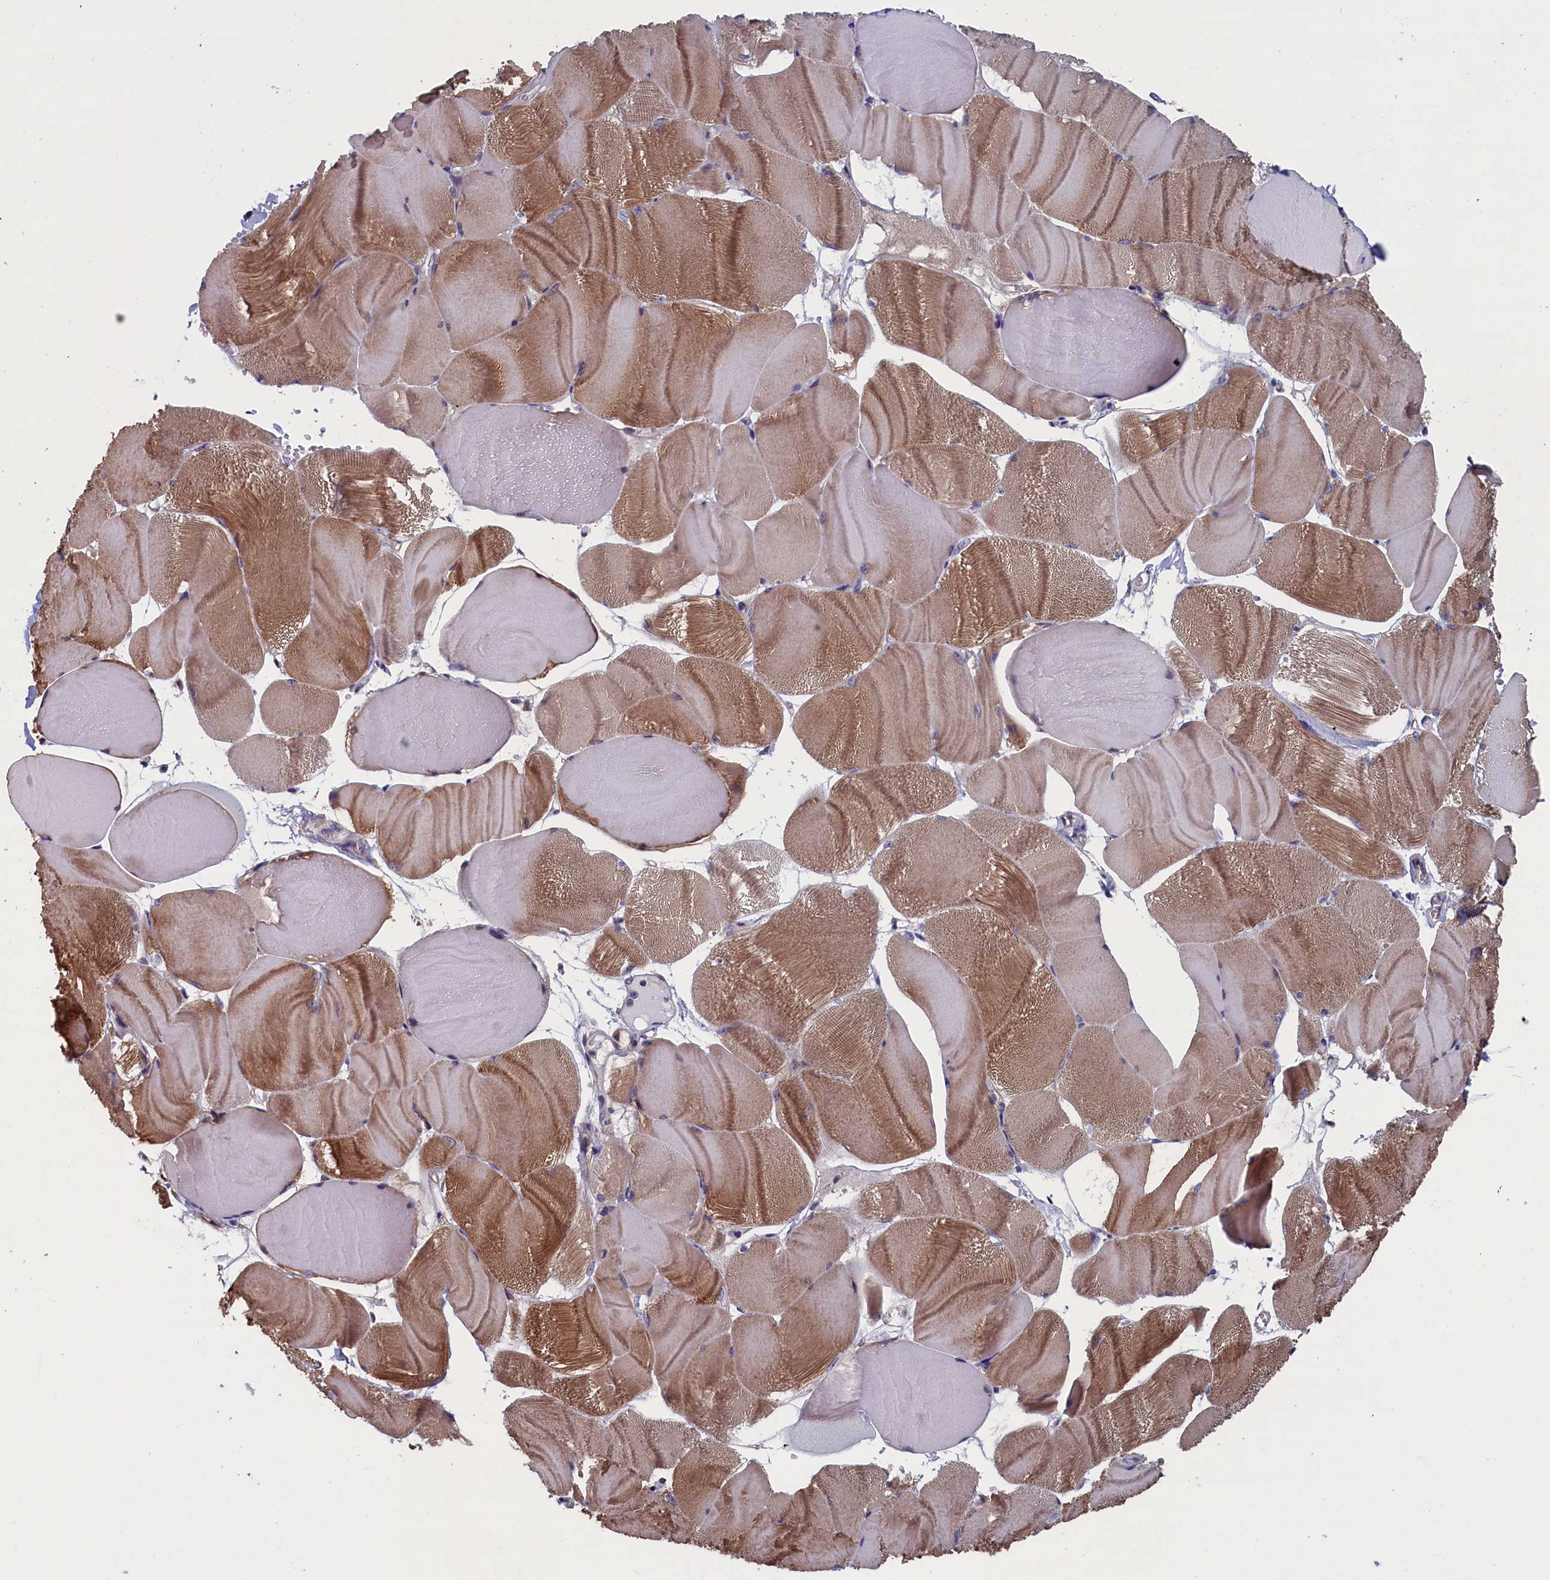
{"staining": {"intensity": "moderate", "quantity": ">75%", "location": "cytoplasmic/membranous"}, "tissue": "skeletal muscle", "cell_type": "Myocytes", "image_type": "normal", "snomed": [{"axis": "morphology", "description": "Normal tissue, NOS"}, {"axis": "morphology", "description": "Basal cell carcinoma"}, {"axis": "topography", "description": "Skeletal muscle"}], "caption": "A histopathology image of skeletal muscle stained for a protein exhibits moderate cytoplasmic/membranous brown staining in myocytes. Using DAB (brown) and hematoxylin (blue) stains, captured at high magnification using brightfield microscopy.", "gene": "SPATA13", "patient": {"sex": "female", "age": 64}}